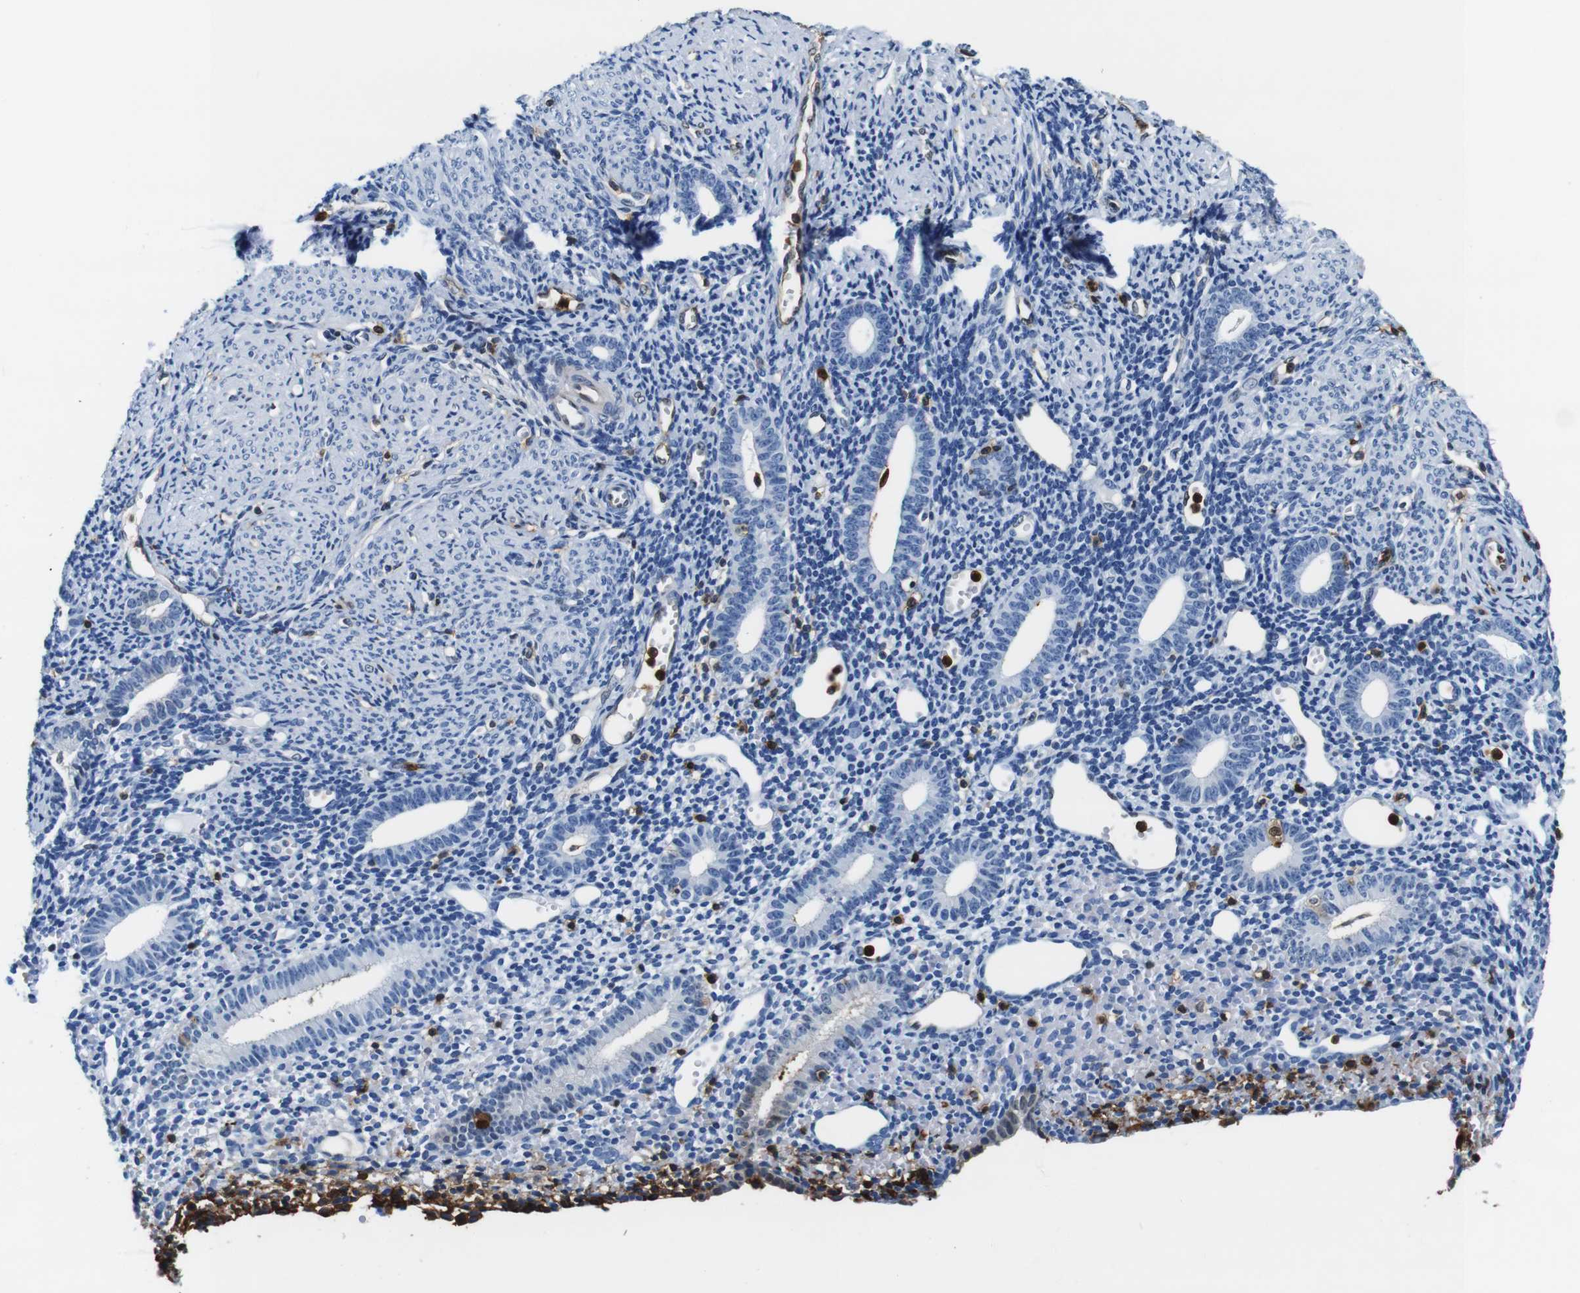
{"staining": {"intensity": "negative", "quantity": "none", "location": "none"}, "tissue": "endometrium", "cell_type": "Cells in endometrial stroma", "image_type": "normal", "snomed": [{"axis": "morphology", "description": "Normal tissue, NOS"}, {"axis": "topography", "description": "Endometrium"}], "caption": "A high-resolution photomicrograph shows immunohistochemistry staining of benign endometrium, which displays no significant staining in cells in endometrial stroma.", "gene": "ANXA1", "patient": {"sex": "female", "age": 50}}